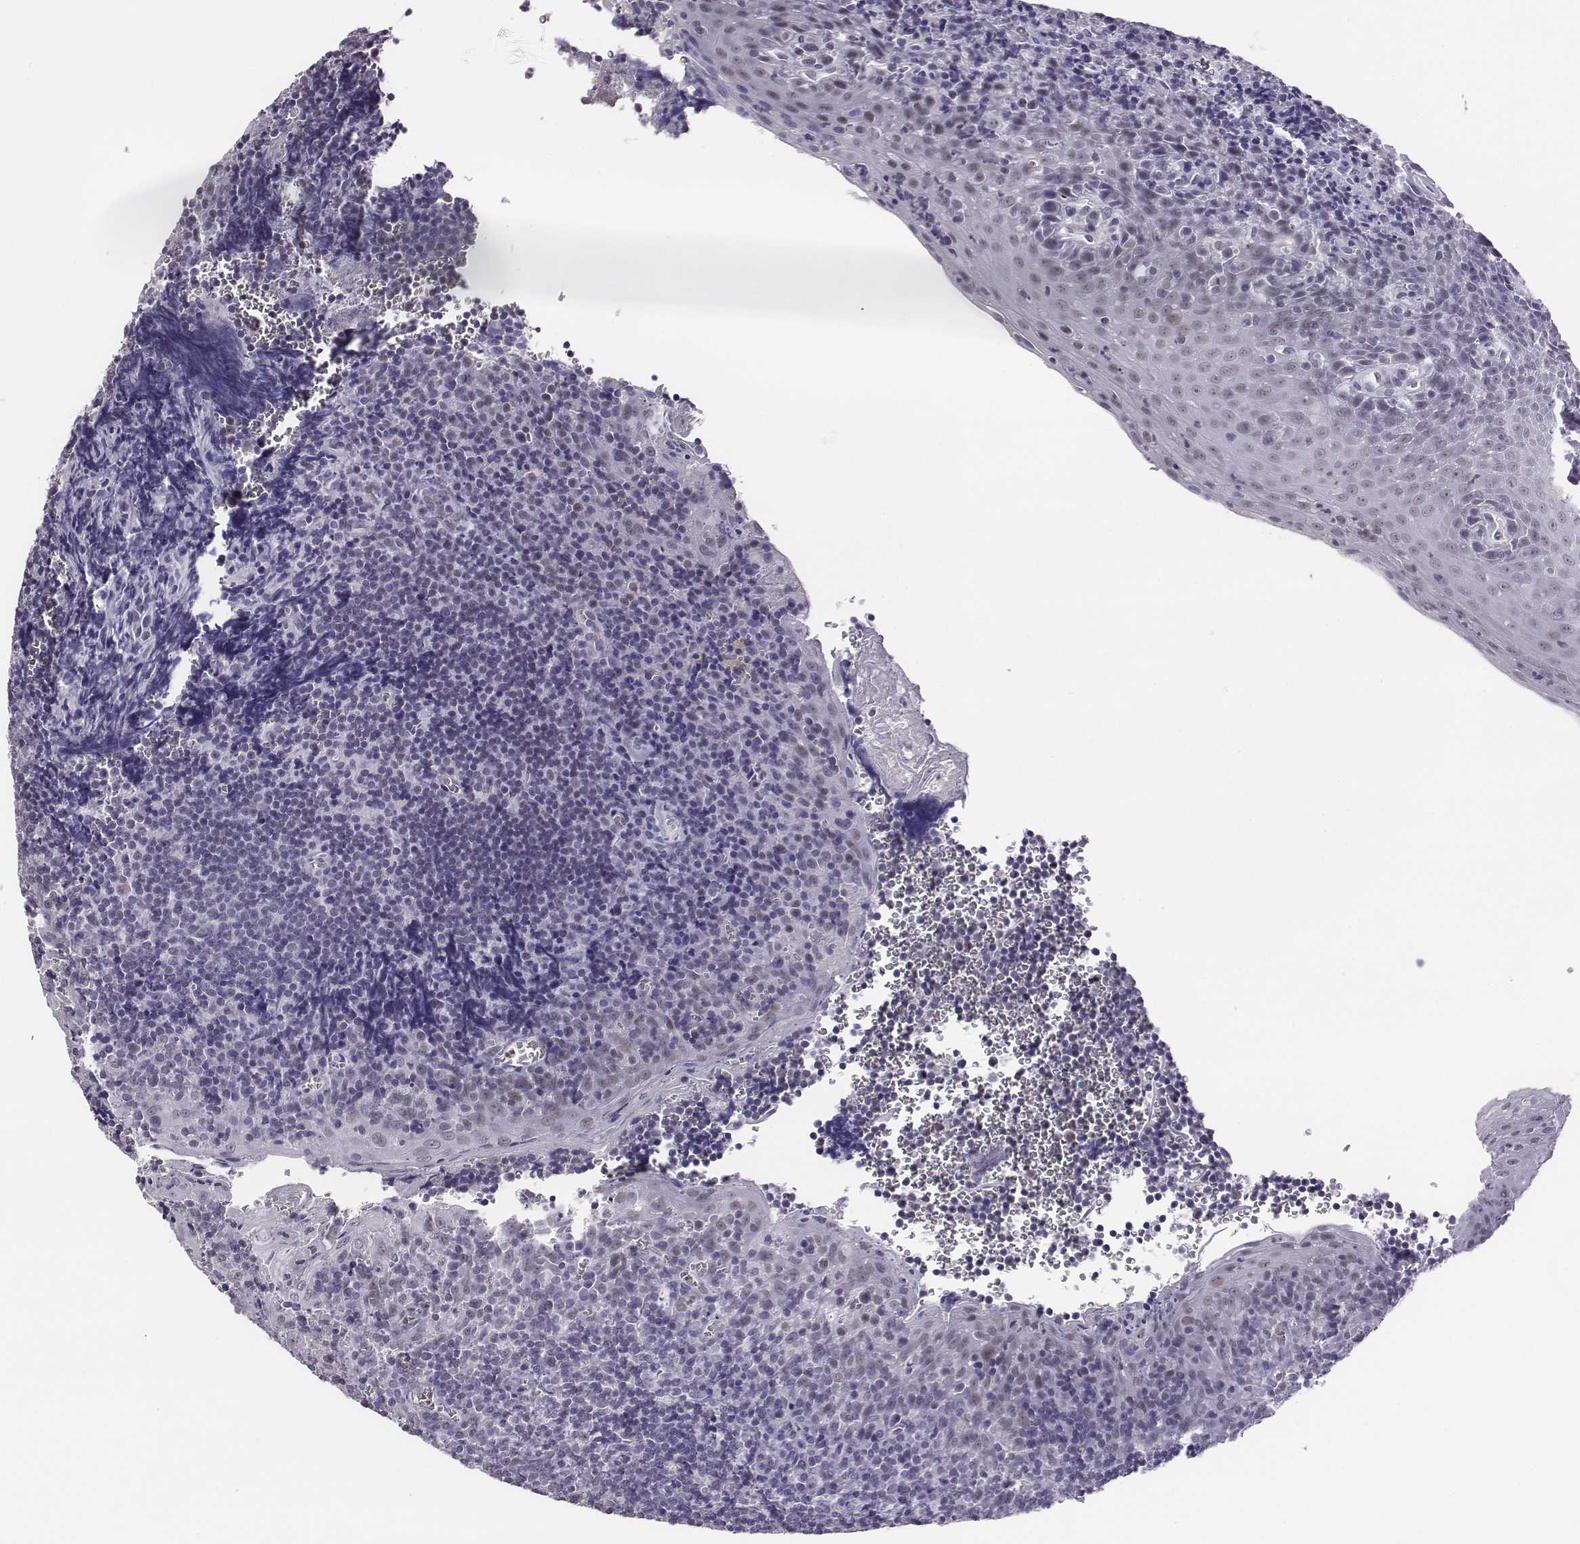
{"staining": {"intensity": "negative", "quantity": "none", "location": "none"}, "tissue": "tonsil", "cell_type": "Germinal center cells", "image_type": "normal", "snomed": [{"axis": "morphology", "description": "Normal tissue, NOS"}, {"axis": "morphology", "description": "Inflammation, NOS"}, {"axis": "topography", "description": "Tonsil"}], "caption": "Human tonsil stained for a protein using immunohistochemistry (IHC) displays no staining in germinal center cells.", "gene": "ACOD1", "patient": {"sex": "female", "age": 31}}